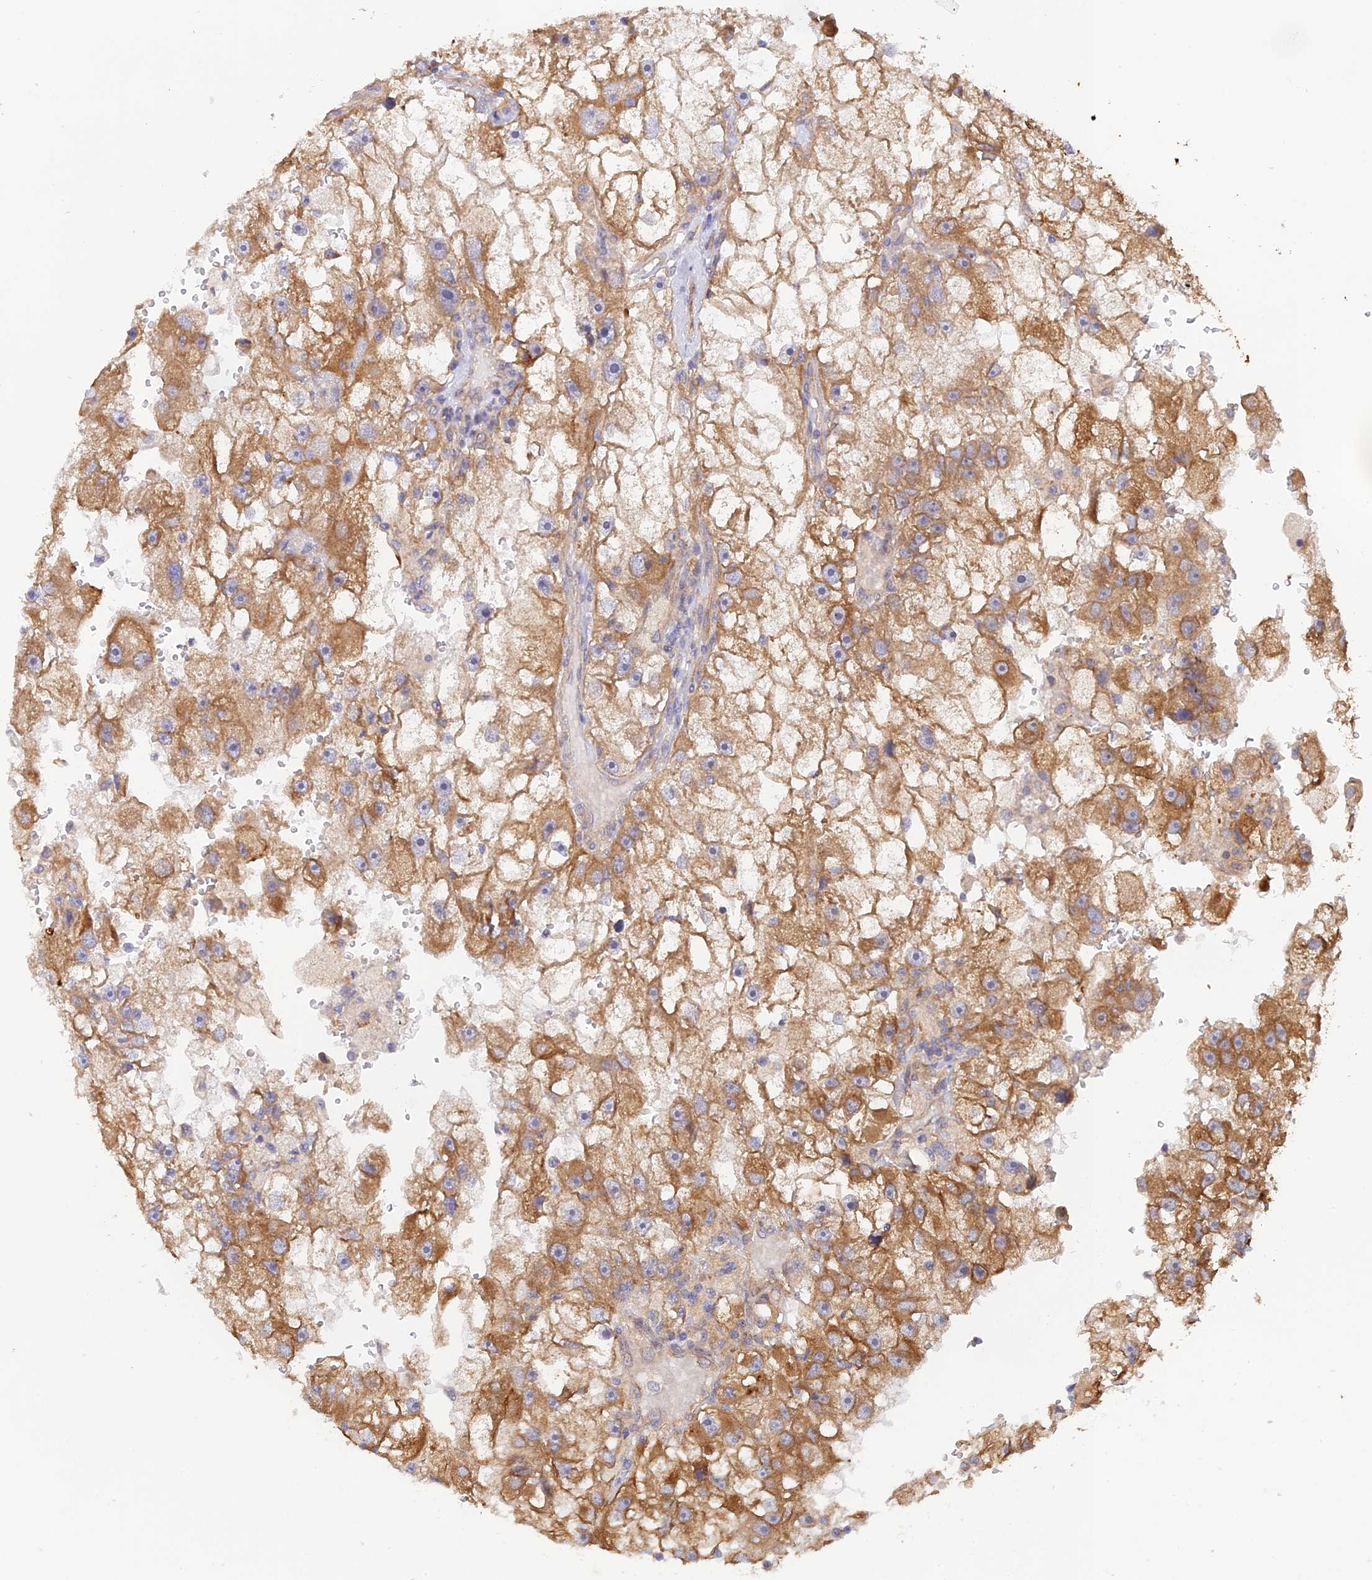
{"staining": {"intensity": "moderate", "quantity": ">75%", "location": "cytoplasmic/membranous"}, "tissue": "renal cancer", "cell_type": "Tumor cells", "image_type": "cancer", "snomed": [{"axis": "morphology", "description": "Adenocarcinoma, NOS"}, {"axis": "topography", "description": "Kidney"}], "caption": "Moderate cytoplasmic/membranous protein staining is identified in about >75% of tumor cells in renal cancer.", "gene": "MYO9A", "patient": {"sex": "male", "age": 63}}